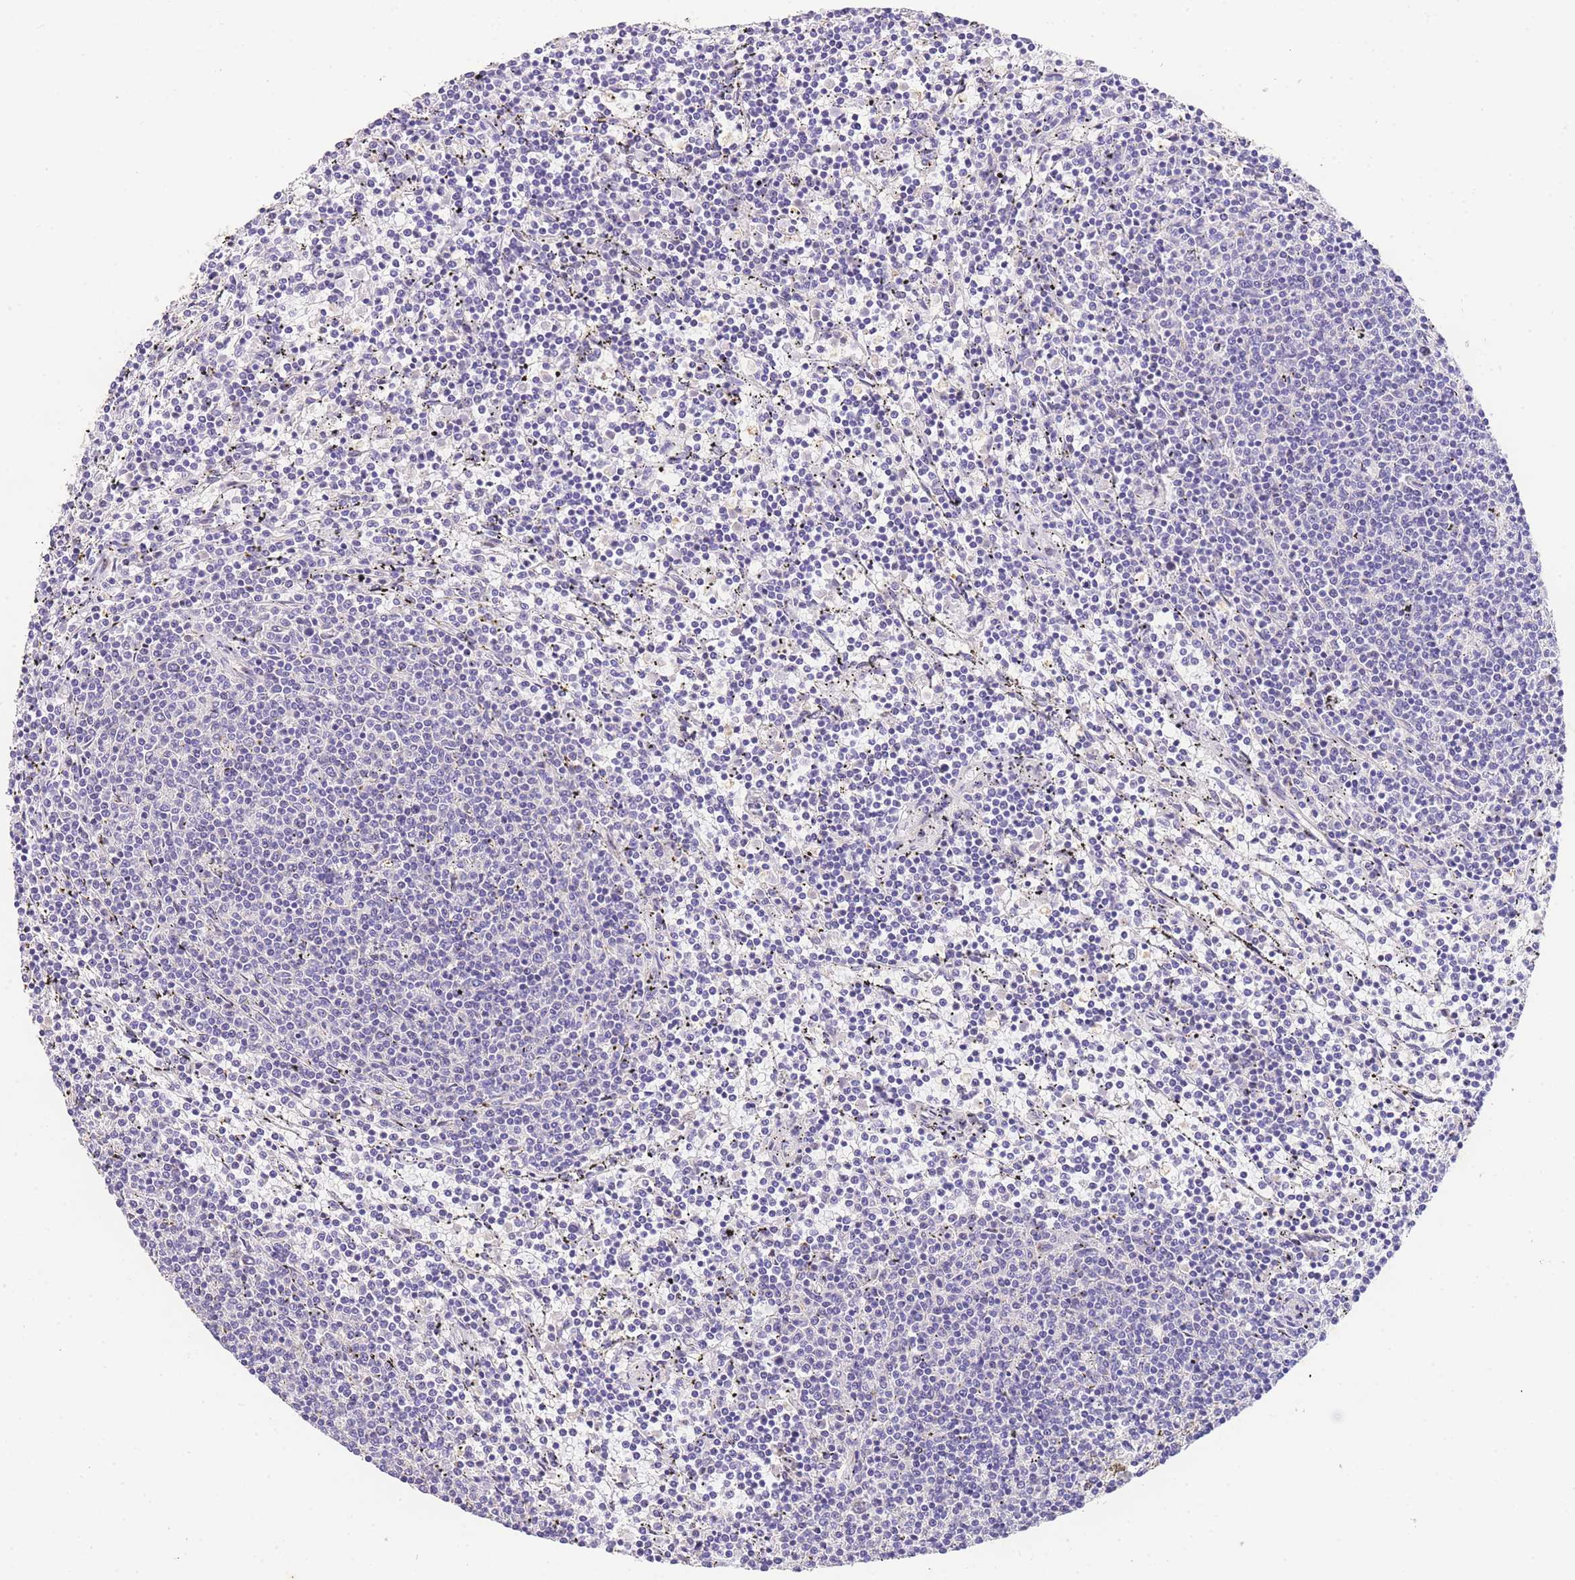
{"staining": {"intensity": "negative", "quantity": "none", "location": "none"}, "tissue": "lymphoma", "cell_type": "Tumor cells", "image_type": "cancer", "snomed": [{"axis": "morphology", "description": "Malignant lymphoma, non-Hodgkin's type, Low grade"}, {"axis": "topography", "description": "Spleen"}], "caption": "Protein analysis of lymphoma demonstrates no significant expression in tumor cells. (Stains: DAB (3,3'-diaminobenzidine) IHC with hematoxylin counter stain, Microscopy: brightfield microscopy at high magnification).", "gene": "SLC35F2", "patient": {"sex": "female", "age": 50}}